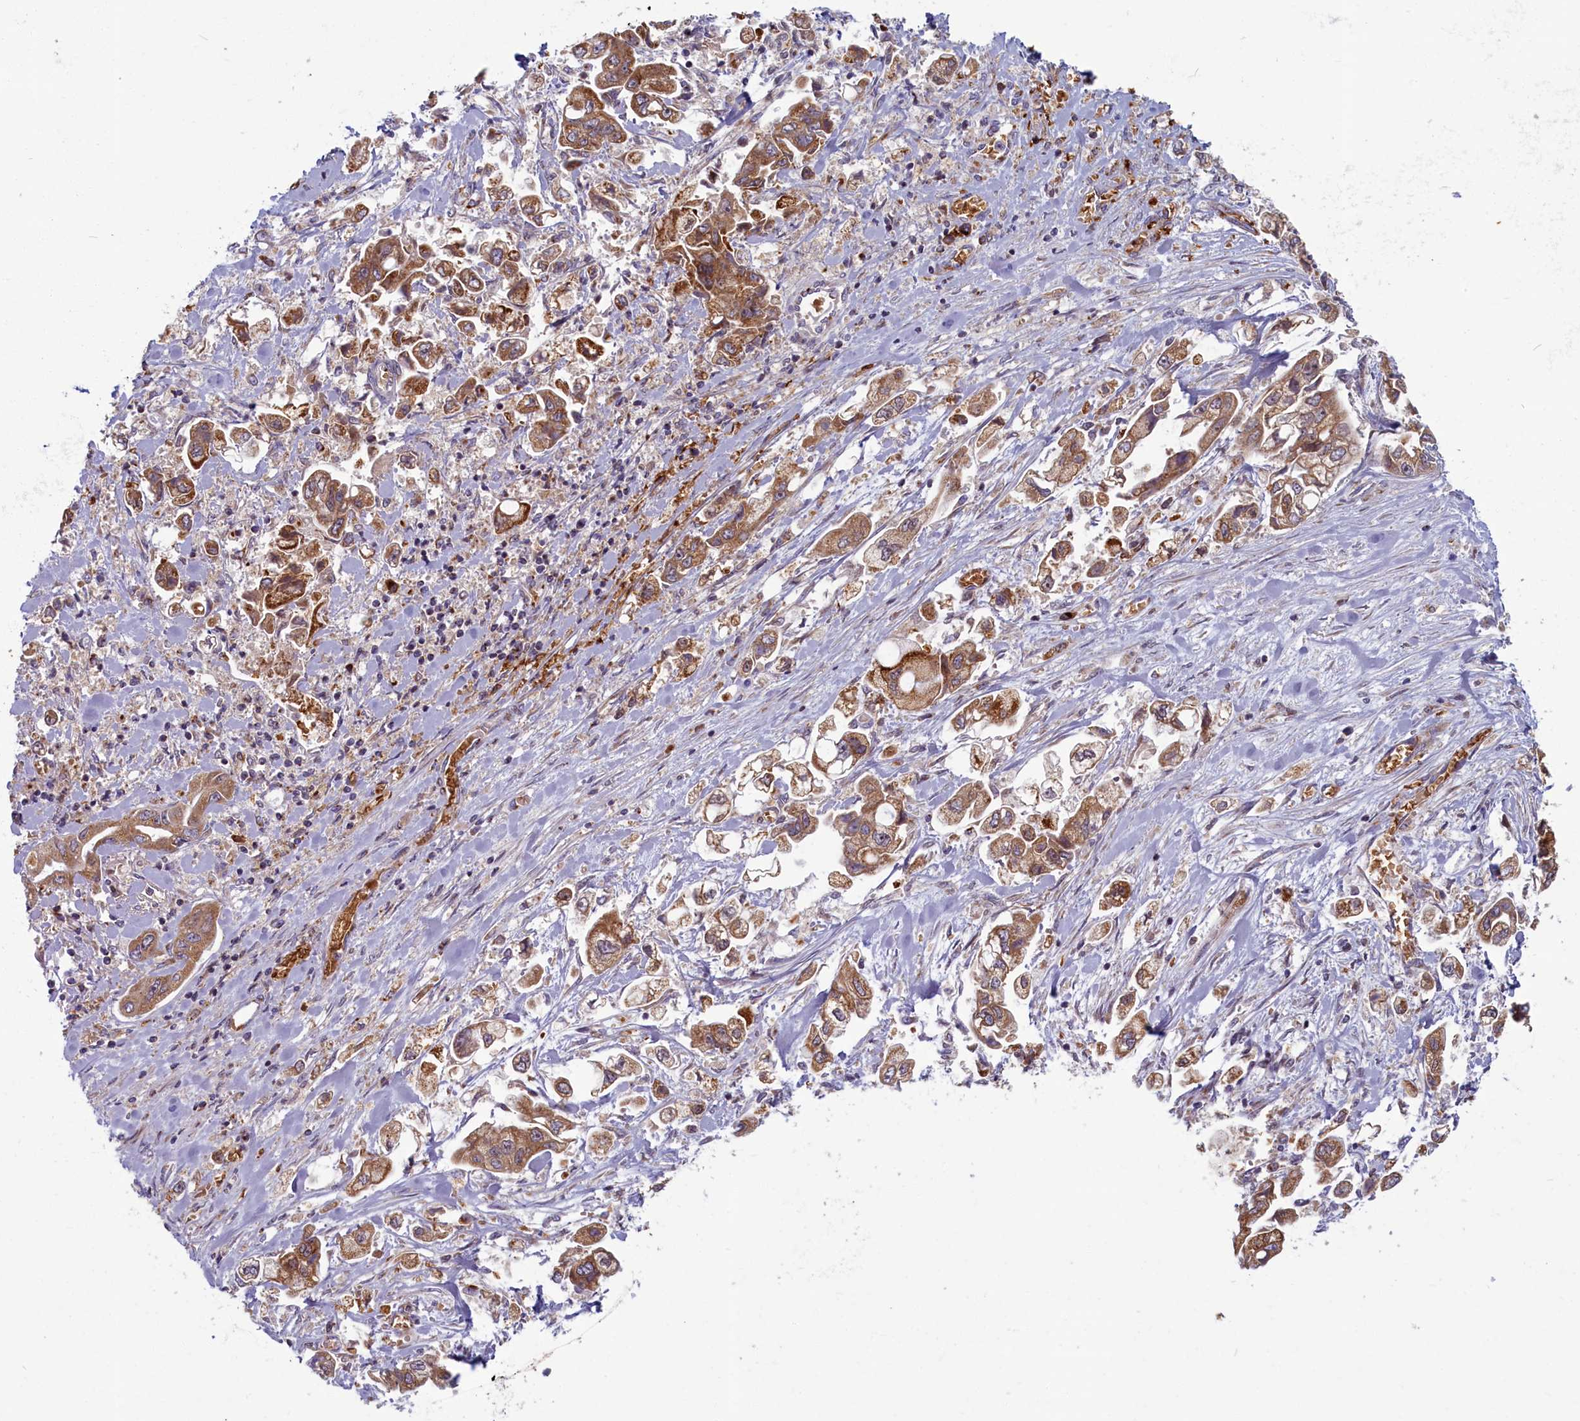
{"staining": {"intensity": "moderate", "quantity": ">75%", "location": "cytoplasmic/membranous"}, "tissue": "stomach cancer", "cell_type": "Tumor cells", "image_type": "cancer", "snomed": [{"axis": "morphology", "description": "Adenocarcinoma, NOS"}, {"axis": "topography", "description": "Stomach"}], "caption": "DAB (3,3'-diaminobenzidine) immunohistochemical staining of adenocarcinoma (stomach) demonstrates moderate cytoplasmic/membranous protein expression in about >75% of tumor cells. (DAB (3,3'-diaminobenzidine) = brown stain, brightfield microscopy at high magnification).", "gene": "BLVRB", "patient": {"sex": "male", "age": 62}}